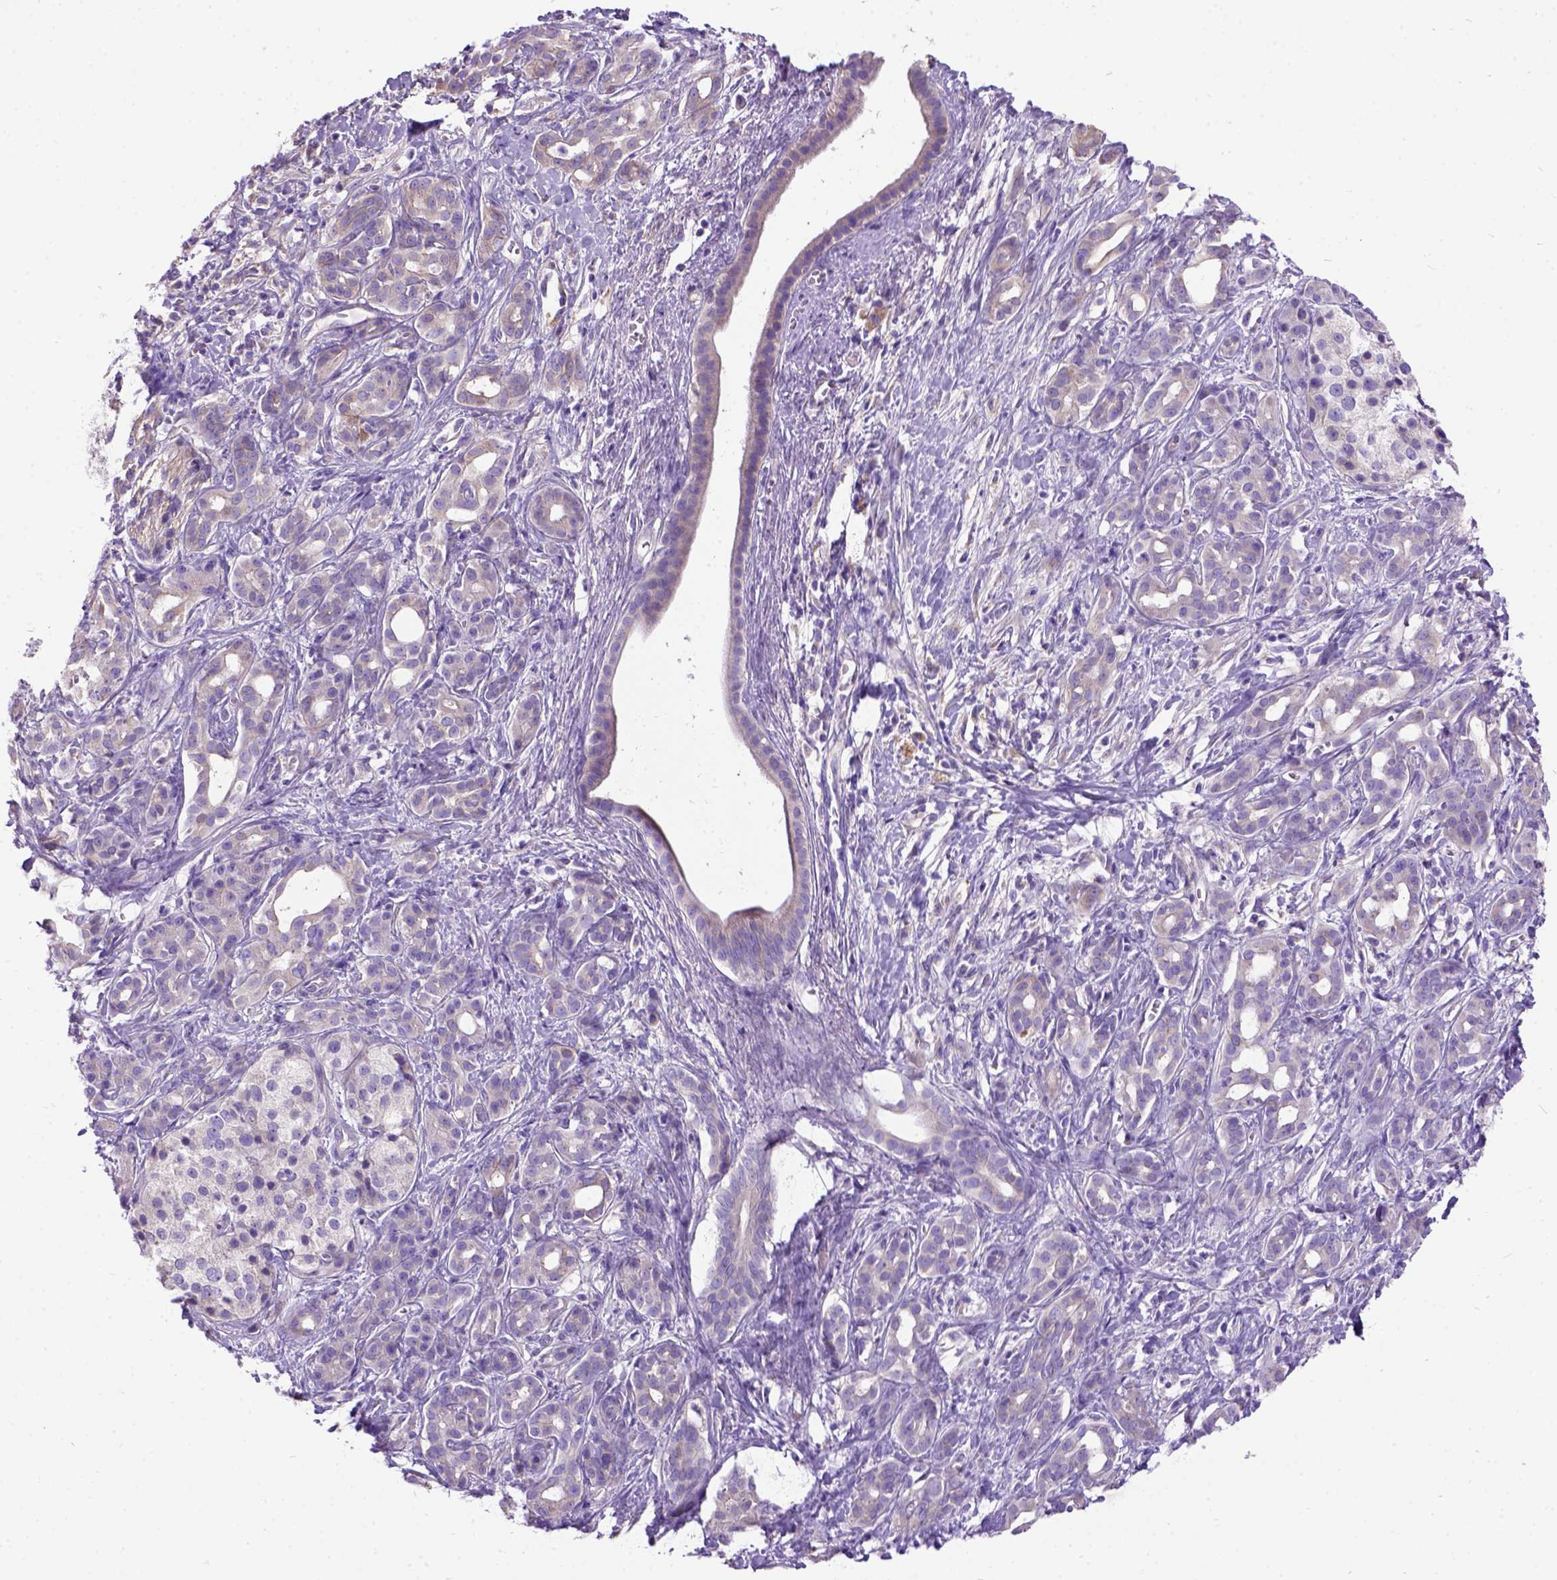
{"staining": {"intensity": "weak", "quantity": "25%-75%", "location": "cytoplasmic/membranous"}, "tissue": "pancreatic cancer", "cell_type": "Tumor cells", "image_type": "cancer", "snomed": [{"axis": "morphology", "description": "Adenocarcinoma, NOS"}, {"axis": "topography", "description": "Pancreas"}], "caption": "The immunohistochemical stain labels weak cytoplasmic/membranous staining in tumor cells of pancreatic cancer (adenocarcinoma) tissue. Using DAB (brown) and hematoxylin (blue) stains, captured at high magnification using brightfield microscopy.", "gene": "CFAP54", "patient": {"sex": "male", "age": 61}}